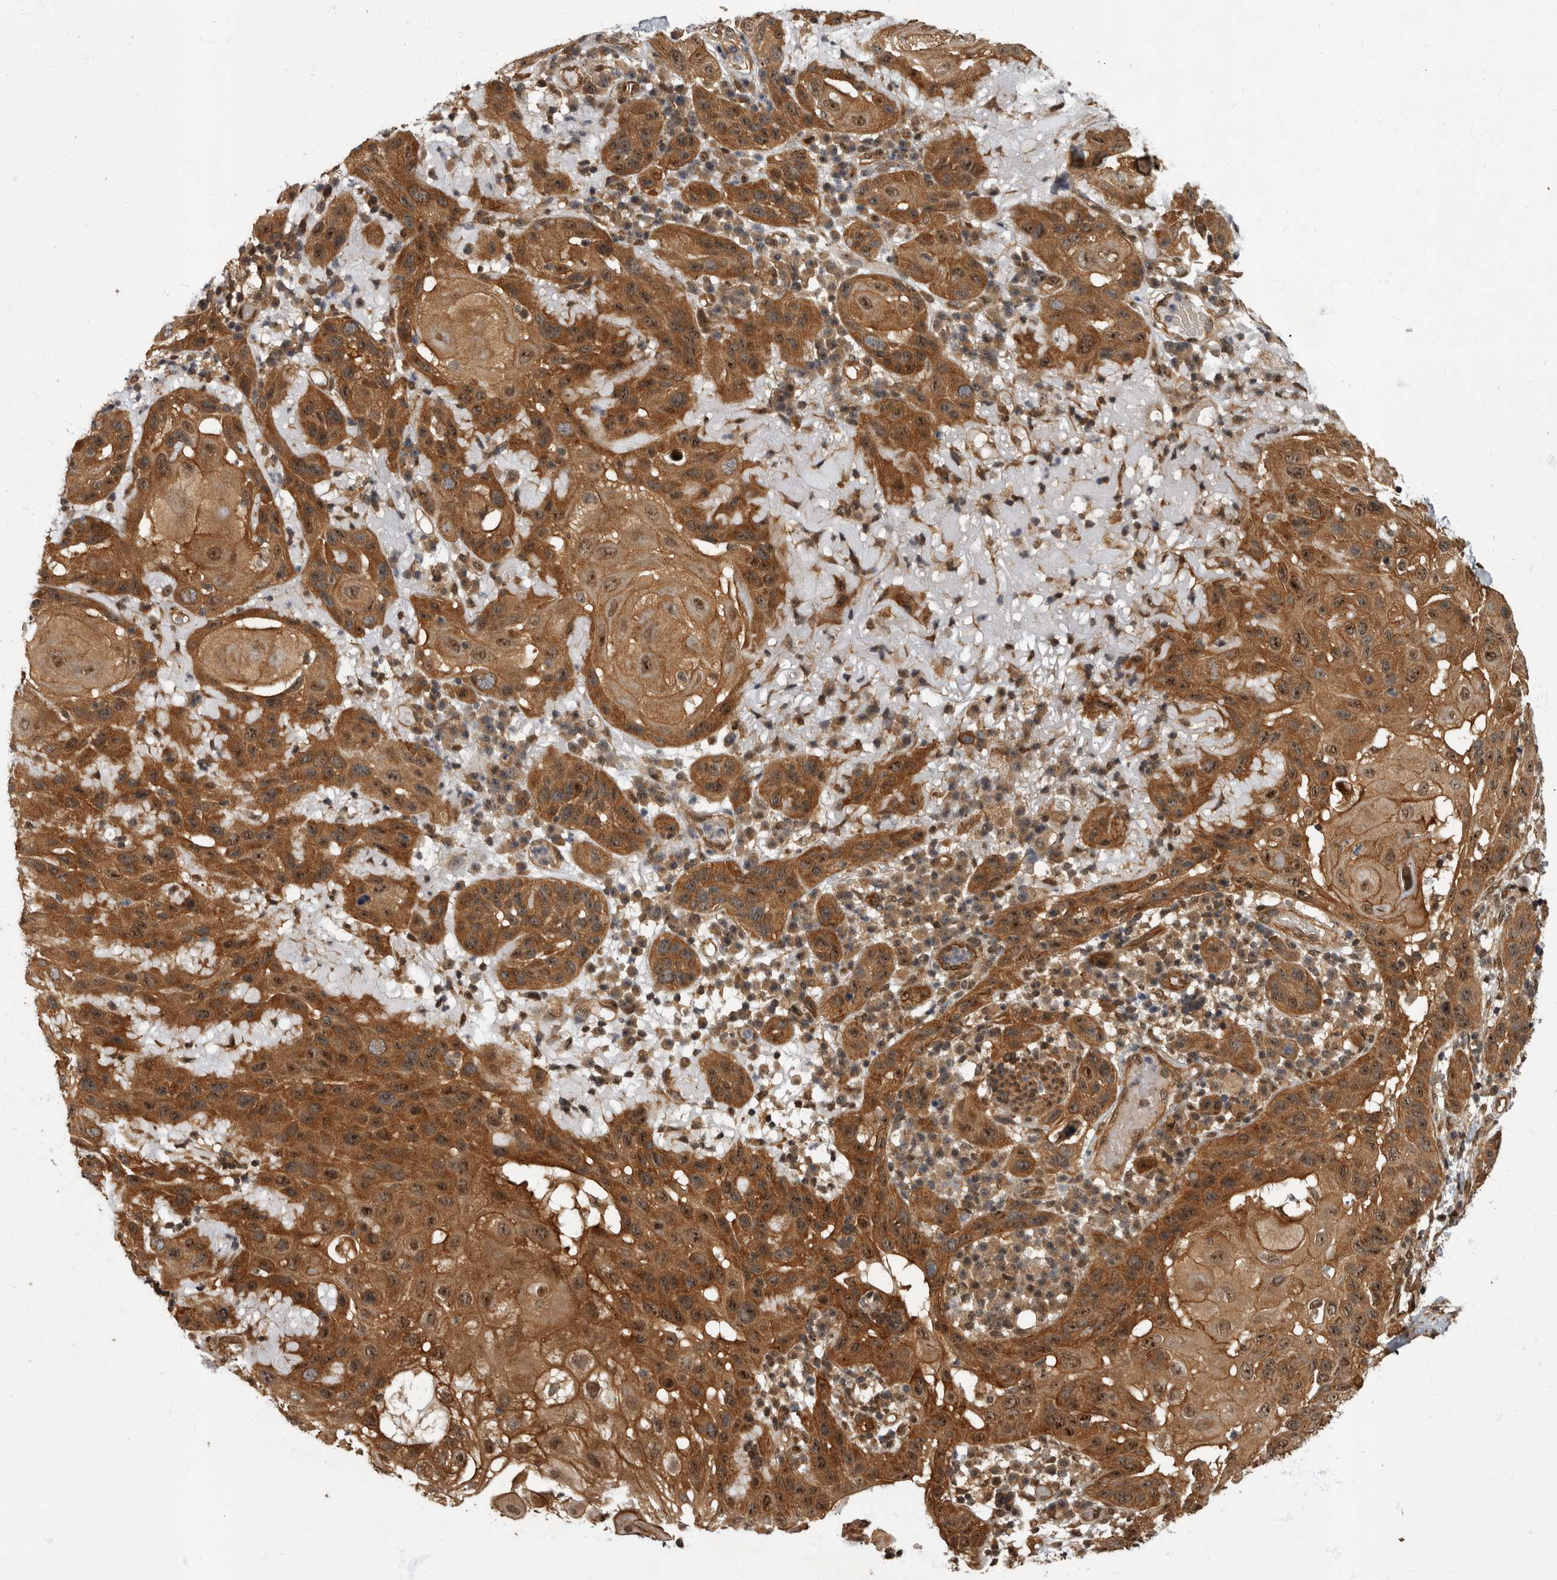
{"staining": {"intensity": "strong", "quantity": ">75%", "location": "cytoplasmic/membranous,nuclear"}, "tissue": "skin cancer", "cell_type": "Tumor cells", "image_type": "cancer", "snomed": [{"axis": "morphology", "description": "Normal tissue, NOS"}, {"axis": "morphology", "description": "Squamous cell carcinoma, NOS"}, {"axis": "topography", "description": "Skin"}], "caption": "Immunohistochemical staining of human skin squamous cell carcinoma shows high levels of strong cytoplasmic/membranous and nuclear protein staining in about >75% of tumor cells.", "gene": "VPS50", "patient": {"sex": "female", "age": 96}}